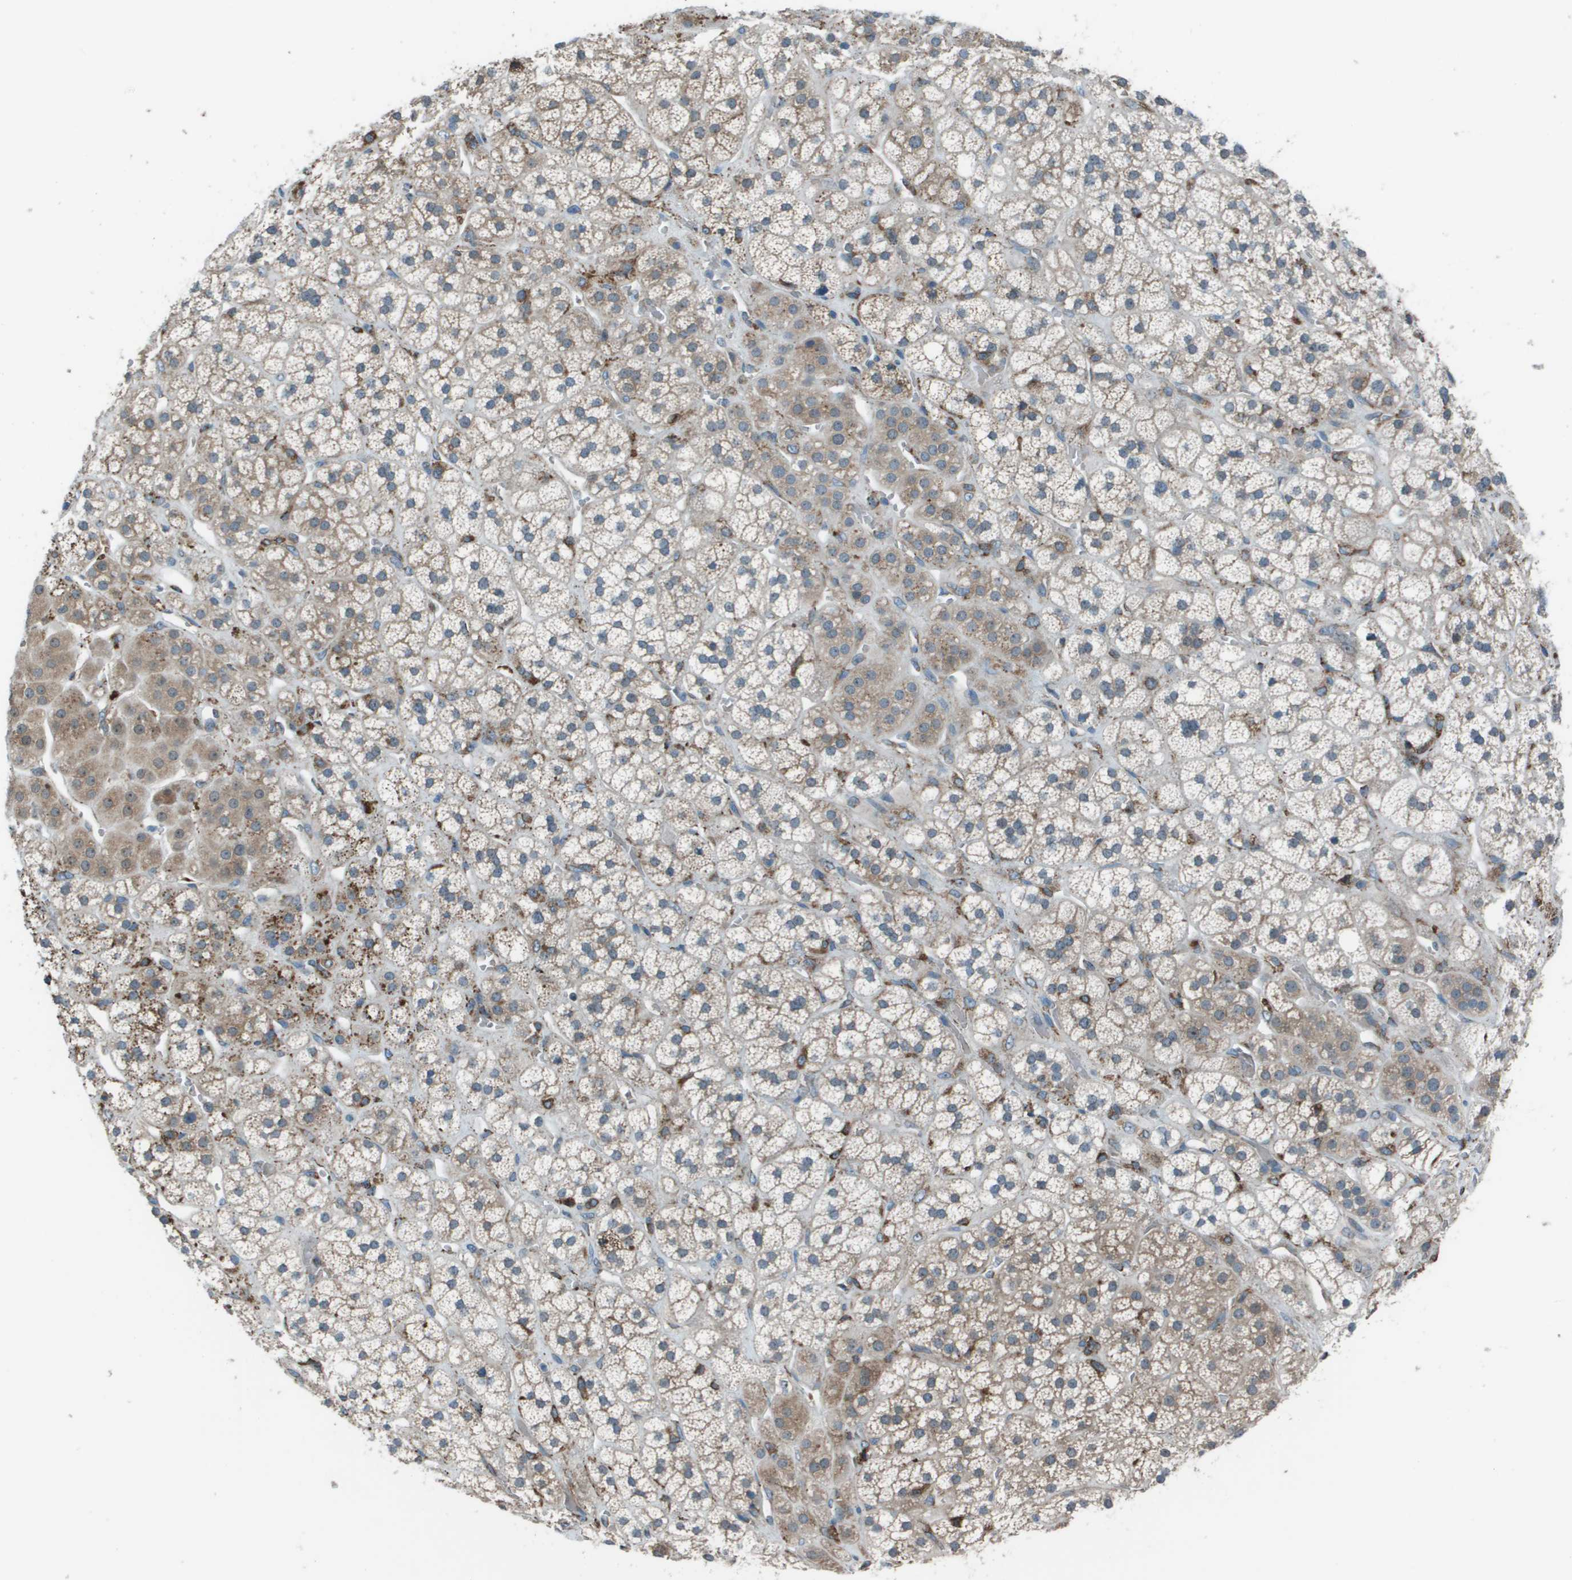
{"staining": {"intensity": "moderate", "quantity": "25%-75%", "location": "cytoplasmic/membranous"}, "tissue": "adrenal gland", "cell_type": "Glandular cells", "image_type": "normal", "snomed": [{"axis": "morphology", "description": "Normal tissue, NOS"}, {"axis": "topography", "description": "Adrenal gland"}], "caption": "Unremarkable adrenal gland exhibits moderate cytoplasmic/membranous expression in about 25%-75% of glandular cells.", "gene": "UTS2", "patient": {"sex": "male", "age": 56}}